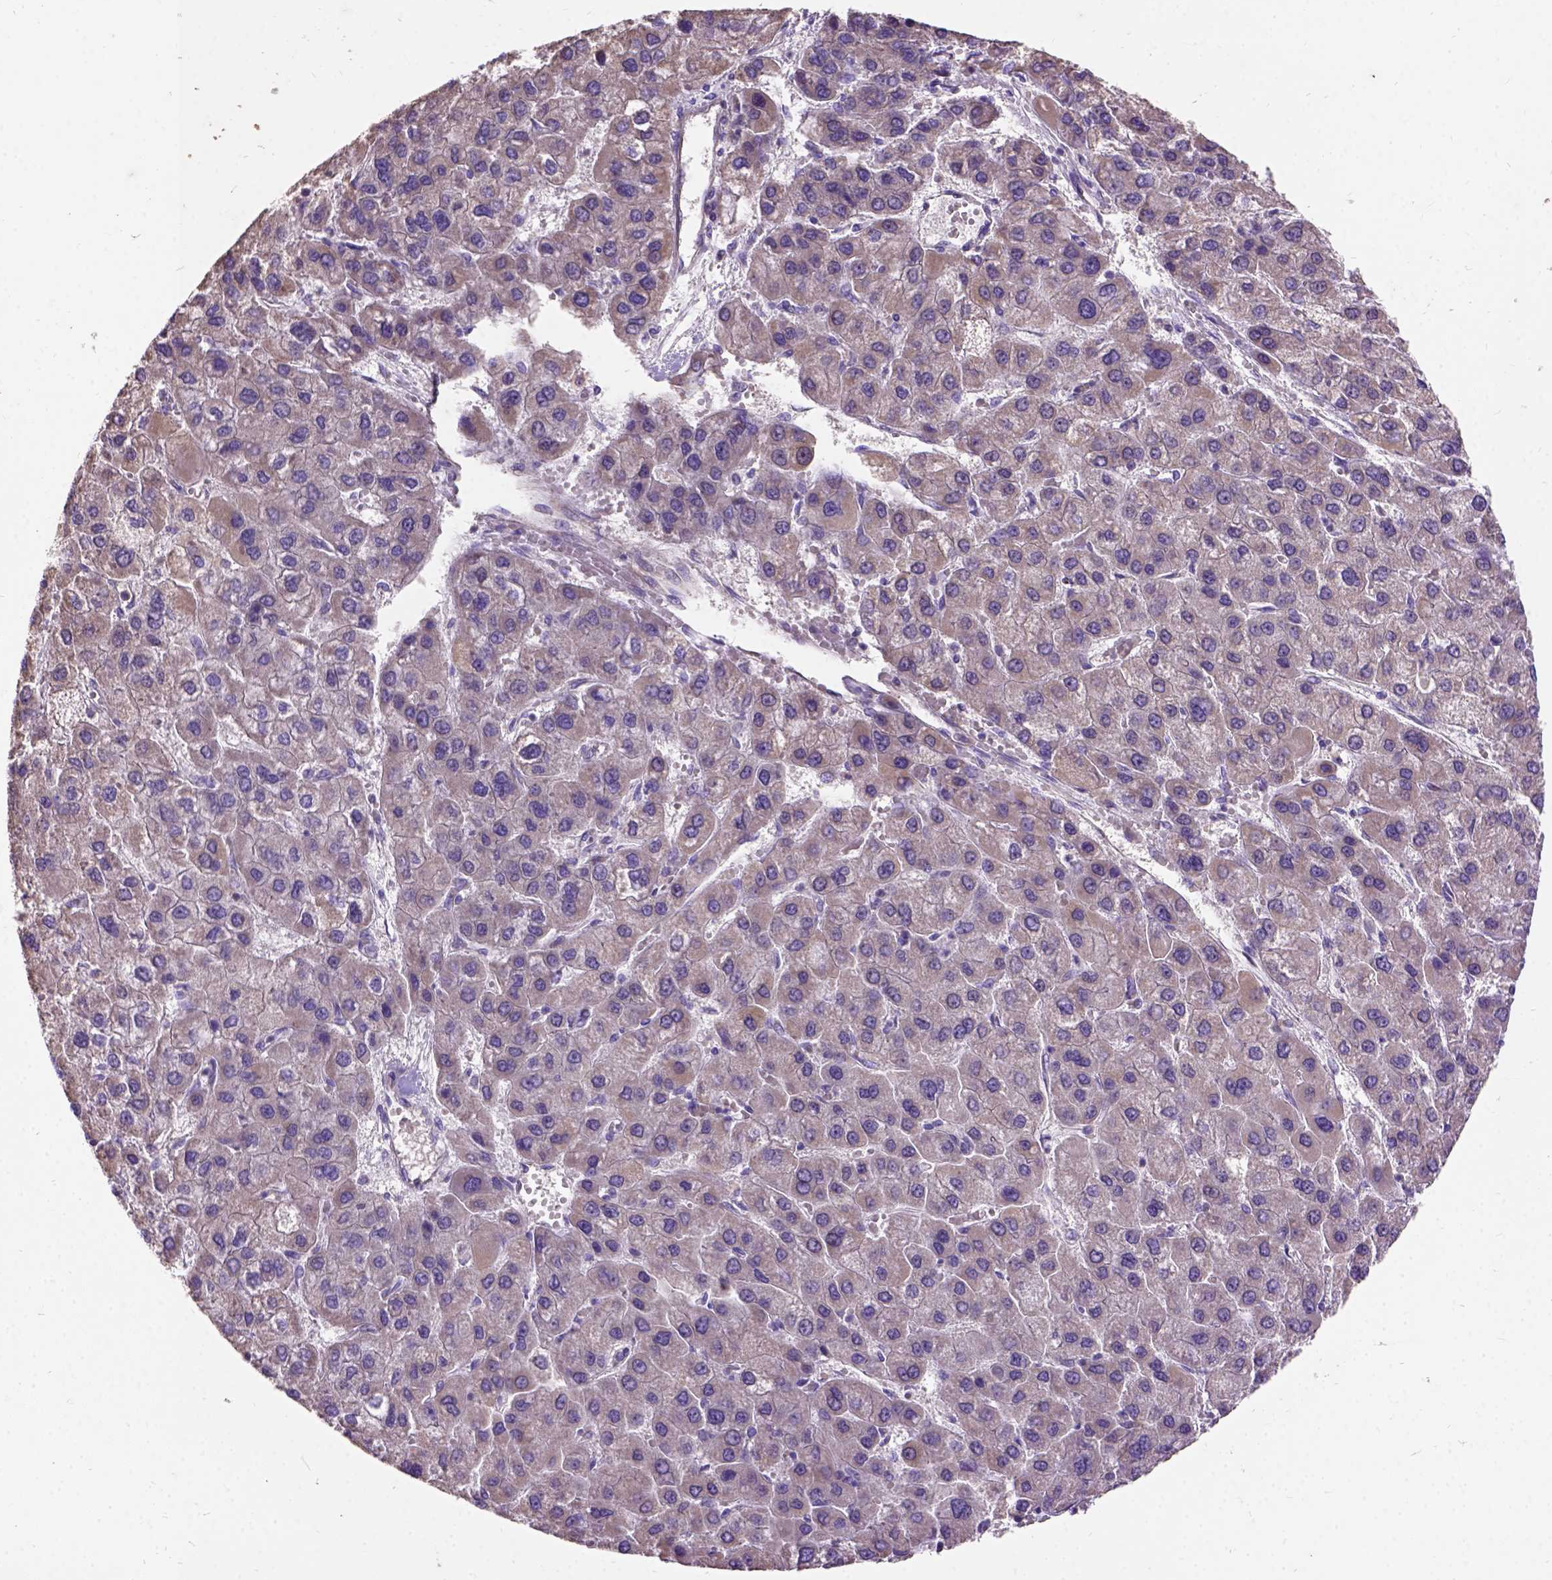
{"staining": {"intensity": "weak", "quantity": "25%-75%", "location": "cytoplasmic/membranous"}, "tissue": "liver cancer", "cell_type": "Tumor cells", "image_type": "cancer", "snomed": [{"axis": "morphology", "description": "Carcinoma, Hepatocellular, NOS"}, {"axis": "topography", "description": "Liver"}], "caption": "Tumor cells exhibit weak cytoplasmic/membranous positivity in about 25%-75% of cells in liver cancer. (Brightfield microscopy of DAB IHC at high magnification).", "gene": "DQX1", "patient": {"sex": "female", "age": 41}}